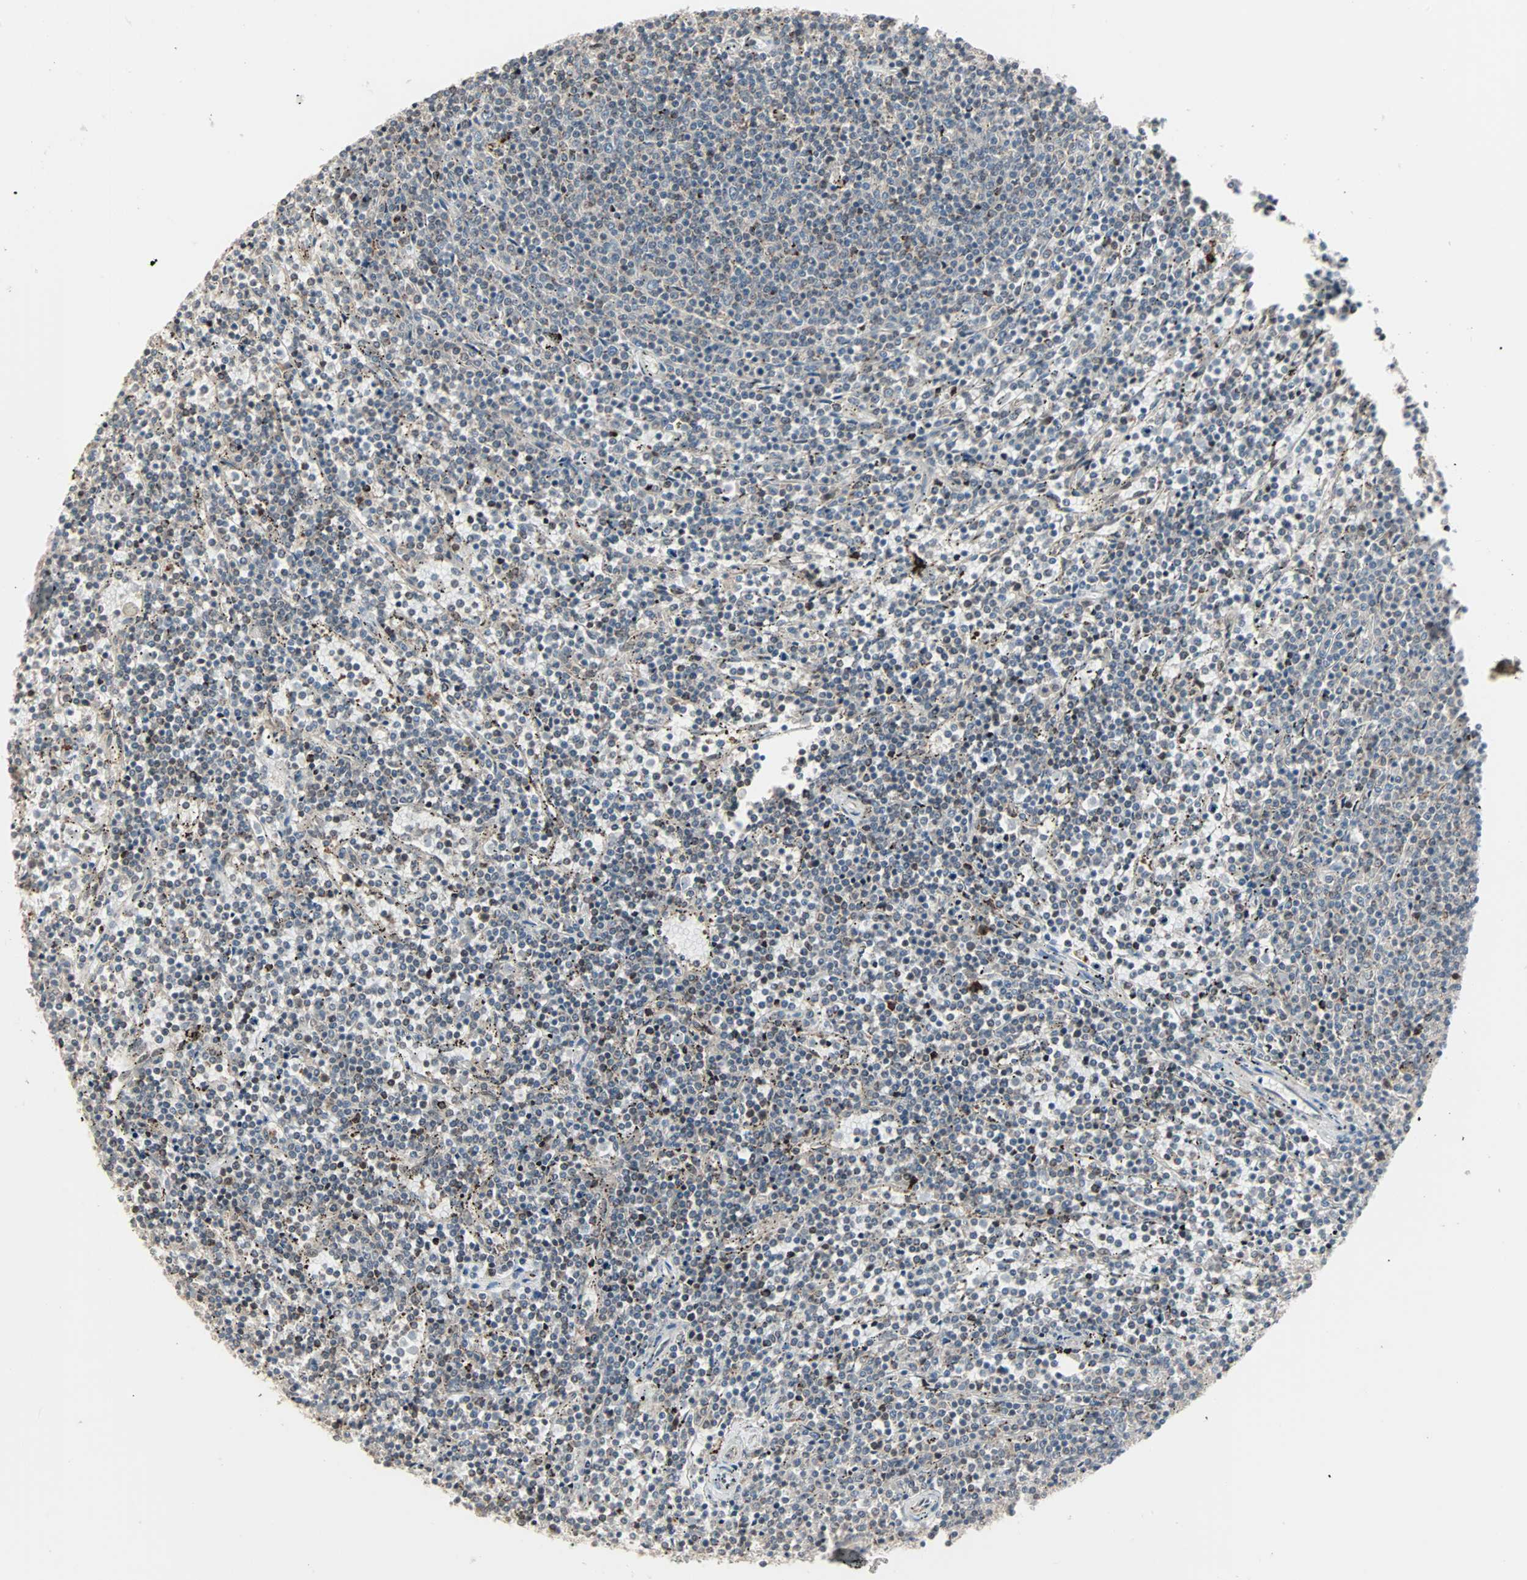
{"staining": {"intensity": "weak", "quantity": "25%-75%", "location": "cytoplasmic/membranous"}, "tissue": "lymphoma", "cell_type": "Tumor cells", "image_type": "cancer", "snomed": [{"axis": "morphology", "description": "Malignant lymphoma, non-Hodgkin's type, Low grade"}, {"axis": "topography", "description": "Spleen"}], "caption": "DAB (3,3'-diaminobenzidine) immunohistochemical staining of human malignant lymphoma, non-Hodgkin's type (low-grade) reveals weak cytoplasmic/membranous protein staining in about 25%-75% of tumor cells.", "gene": "KDM4A", "patient": {"sex": "female", "age": 50}}